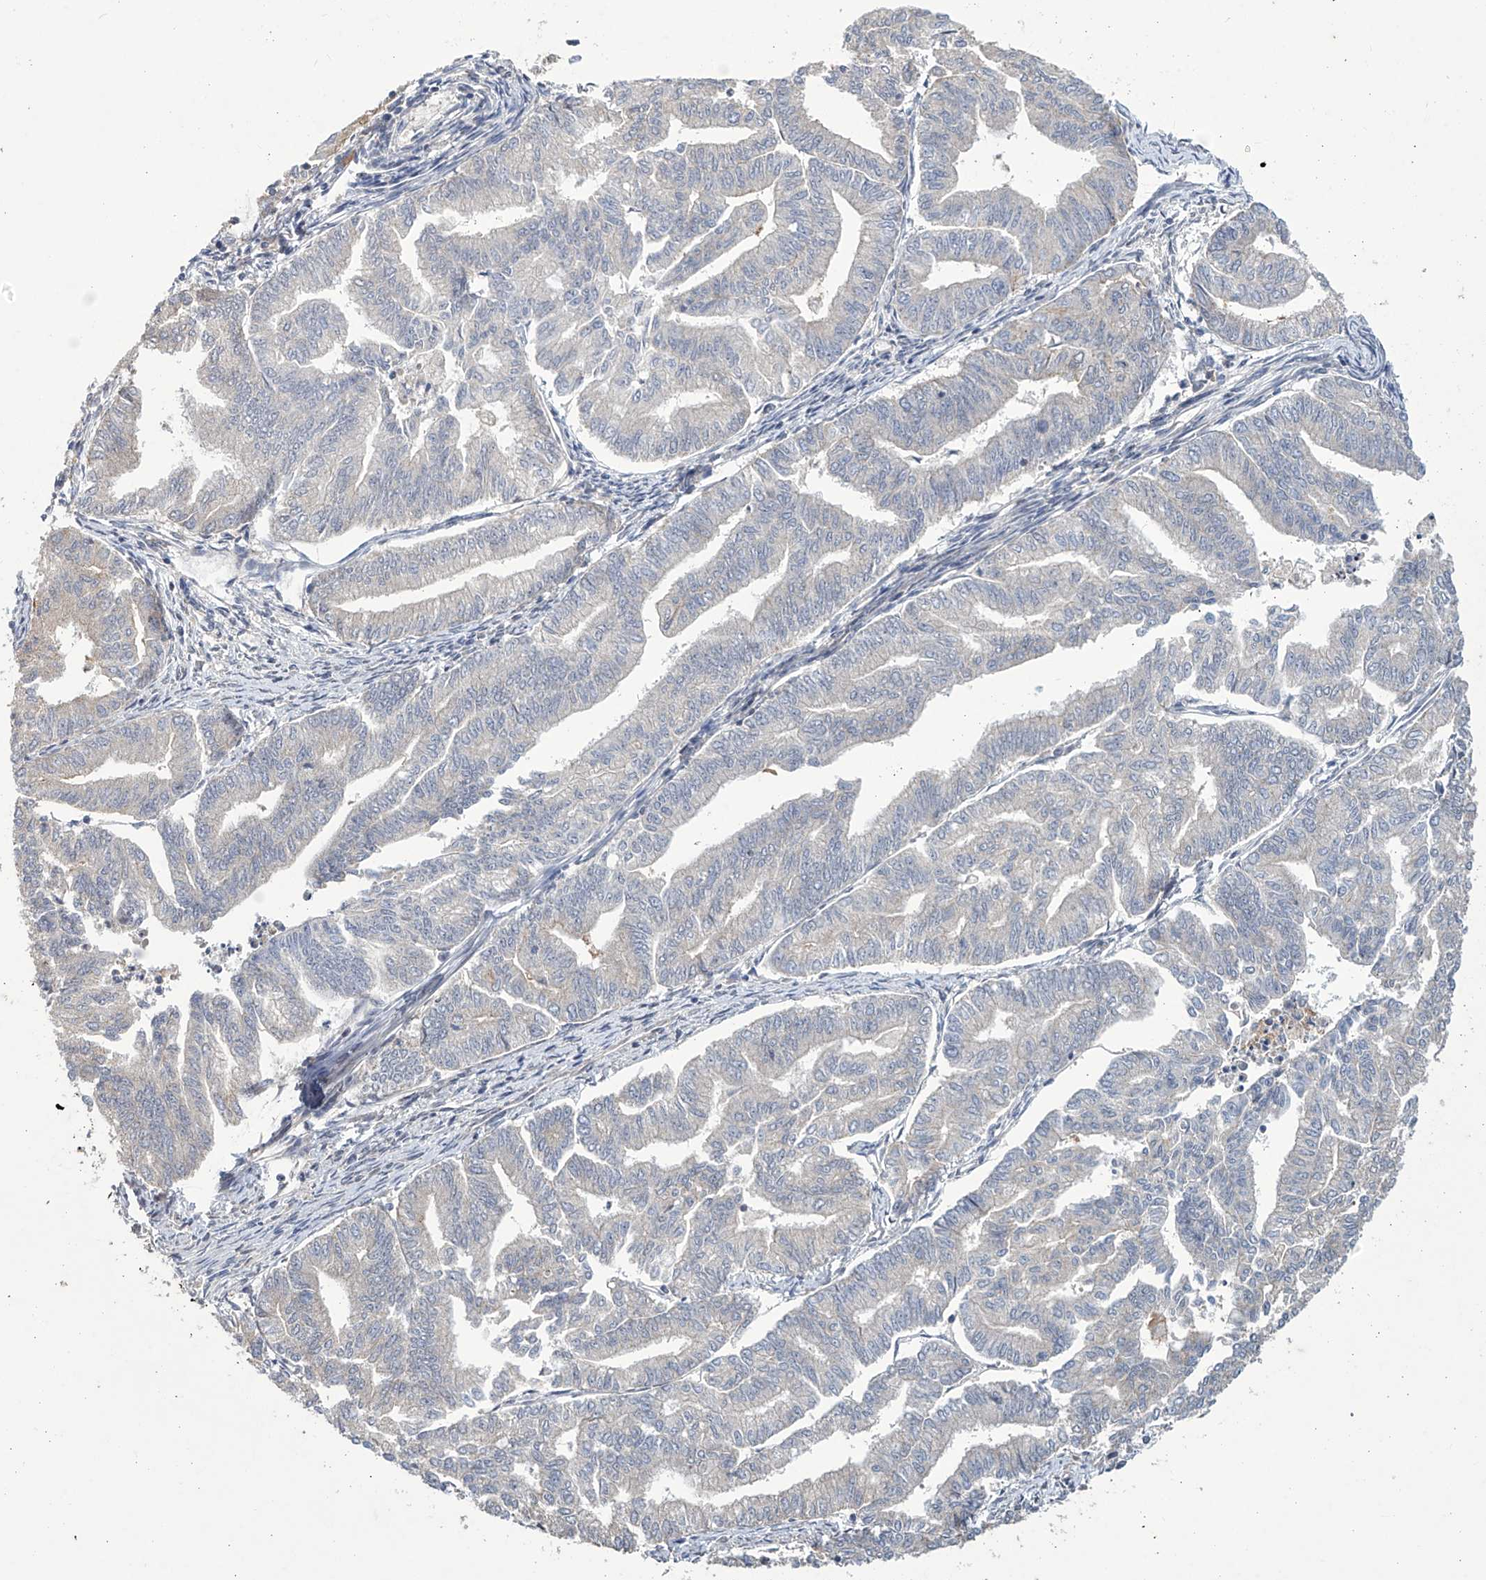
{"staining": {"intensity": "negative", "quantity": "none", "location": "none"}, "tissue": "endometrial cancer", "cell_type": "Tumor cells", "image_type": "cancer", "snomed": [{"axis": "morphology", "description": "Adenocarcinoma, NOS"}, {"axis": "topography", "description": "Endometrium"}], "caption": "A high-resolution photomicrograph shows immunohistochemistry (IHC) staining of adenocarcinoma (endometrial), which exhibits no significant positivity in tumor cells.", "gene": "TRIM60", "patient": {"sex": "female", "age": 79}}